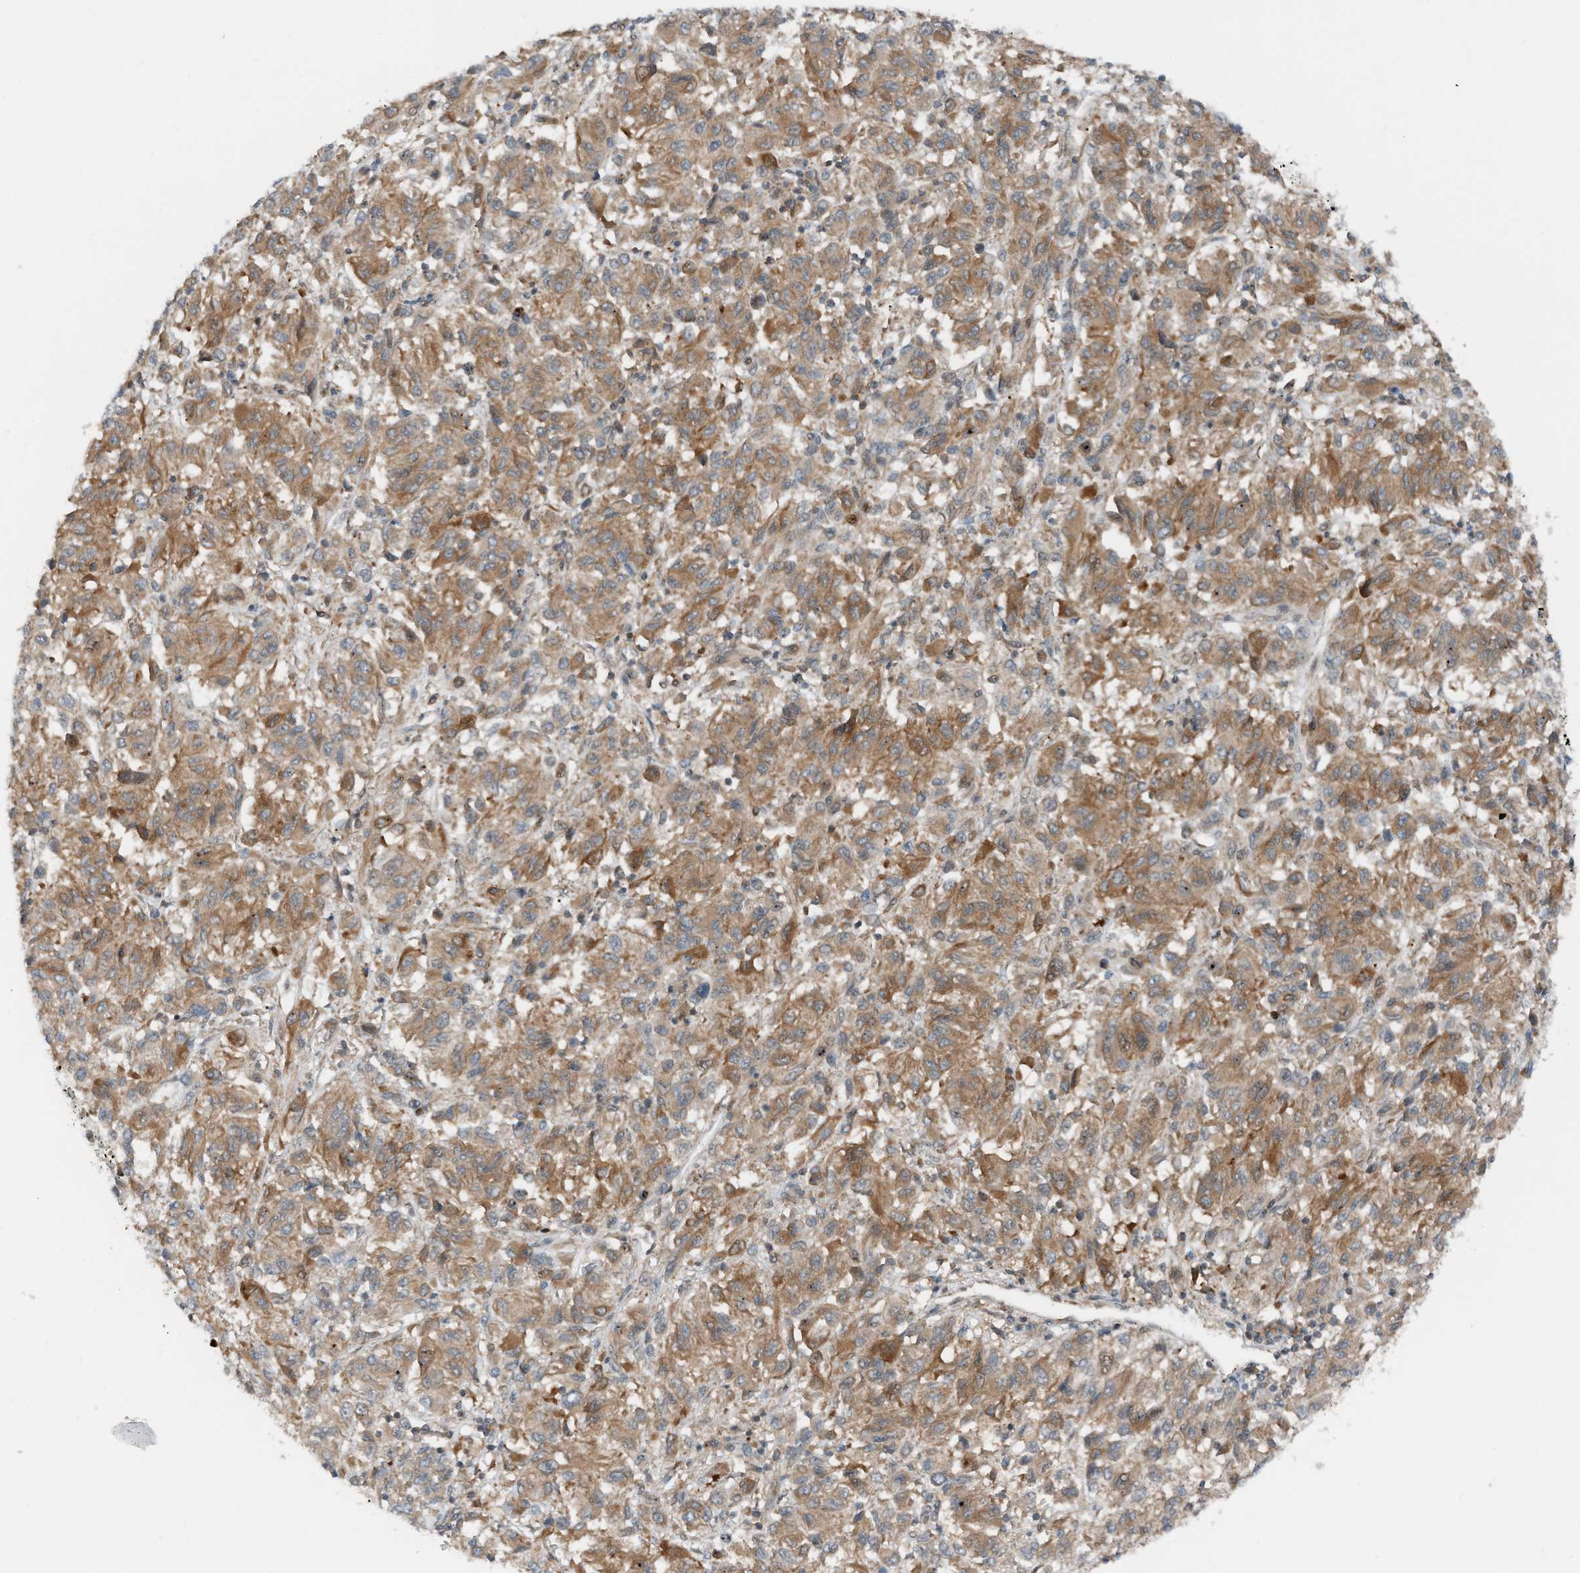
{"staining": {"intensity": "moderate", "quantity": ">75%", "location": "cytoplasmic/membranous"}, "tissue": "melanoma", "cell_type": "Tumor cells", "image_type": "cancer", "snomed": [{"axis": "morphology", "description": "Malignant melanoma, Metastatic site"}, {"axis": "topography", "description": "Lung"}], "caption": "This photomicrograph exhibits melanoma stained with immunohistochemistry (IHC) to label a protein in brown. The cytoplasmic/membranous of tumor cells show moderate positivity for the protein. Nuclei are counter-stained blue.", "gene": "RMND1", "patient": {"sex": "male", "age": 64}}